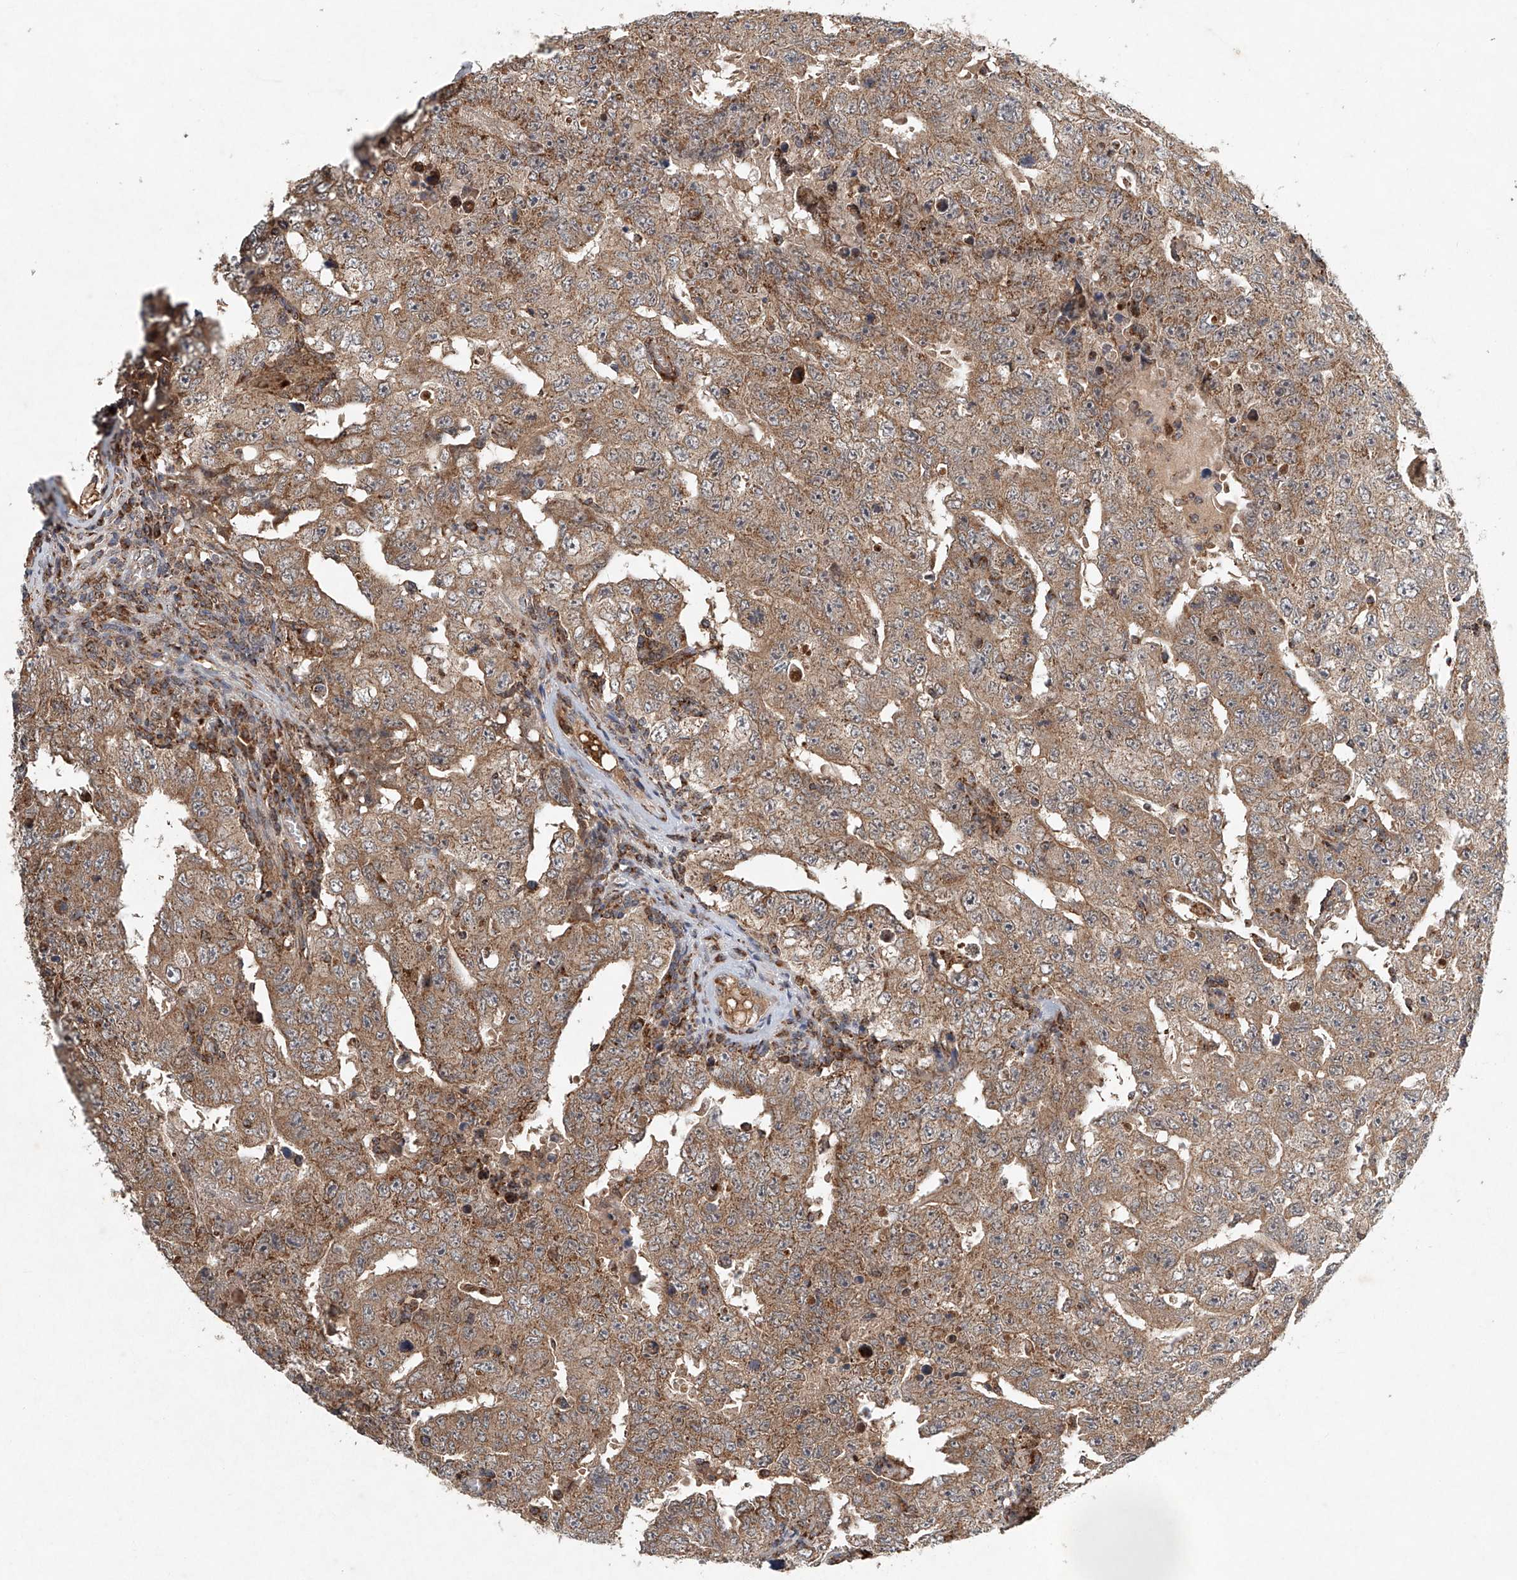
{"staining": {"intensity": "moderate", "quantity": ">75%", "location": "cytoplasmic/membranous"}, "tissue": "testis cancer", "cell_type": "Tumor cells", "image_type": "cancer", "snomed": [{"axis": "morphology", "description": "Carcinoma, Embryonal, NOS"}, {"axis": "topography", "description": "Testis"}], "caption": "This image exhibits testis cancer stained with immunohistochemistry to label a protein in brown. The cytoplasmic/membranous of tumor cells show moderate positivity for the protein. Nuclei are counter-stained blue.", "gene": "DCAF11", "patient": {"sex": "male", "age": 26}}